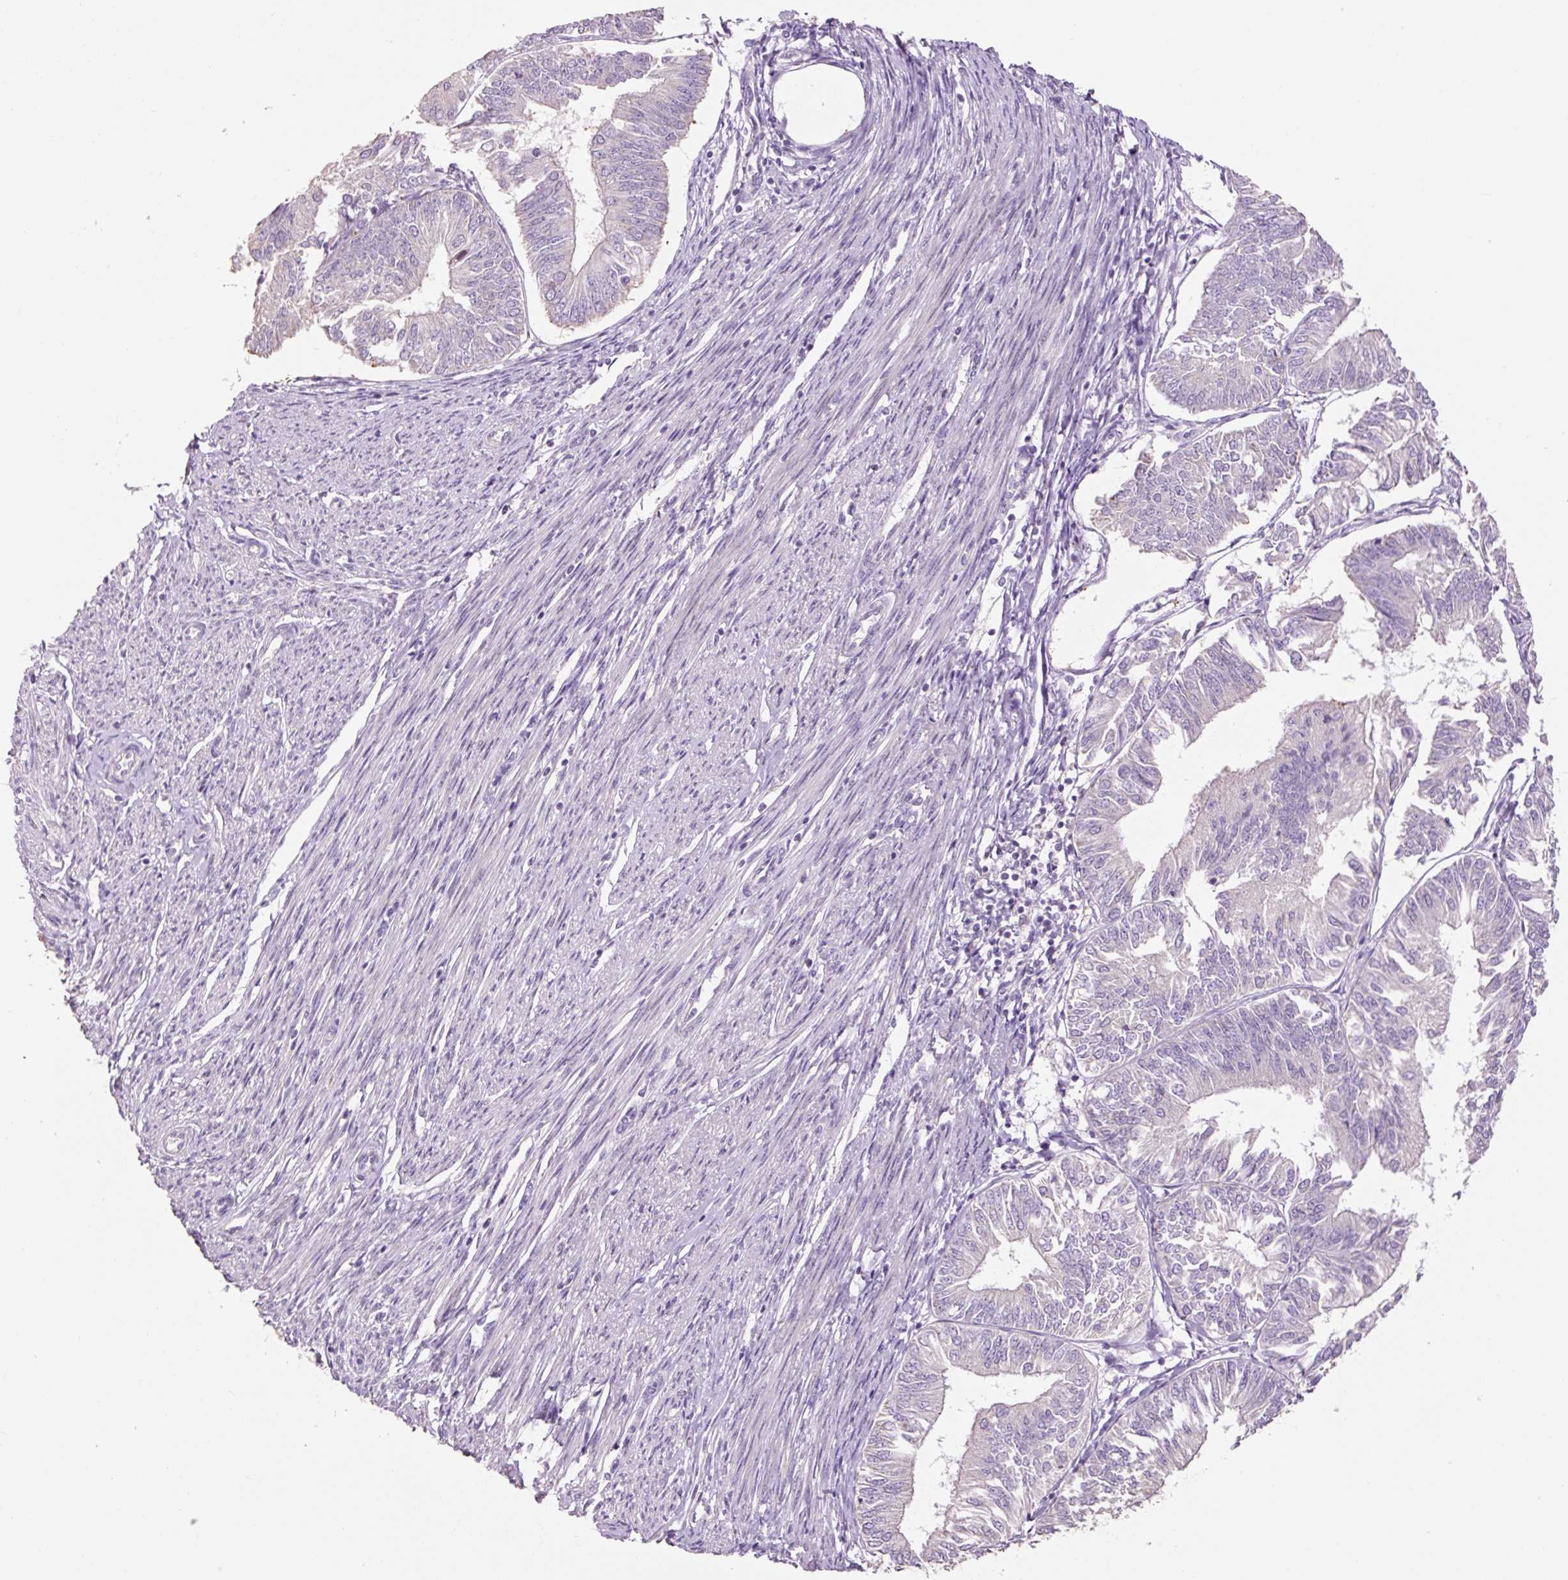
{"staining": {"intensity": "negative", "quantity": "none", "location": "none"}, "tissue": "endometrial cancer", "cell_type": "Tumor cells", "image_type": "cancer", "snomed": [{"axis": "morphology", "description": "Adenocarcinoma, NOS"}, {"axis": "topography", "description": "Endometrium"}], "caption": "Image shows no significant protein staining in tumor cells of endometrial cancer. Brightfield microscopy of IHC stained with DAB (brown) and hematoxylin (blue), captured at high magnification.", "gene": "HAX1", "patient": {"sex": "female", "age": 58}}